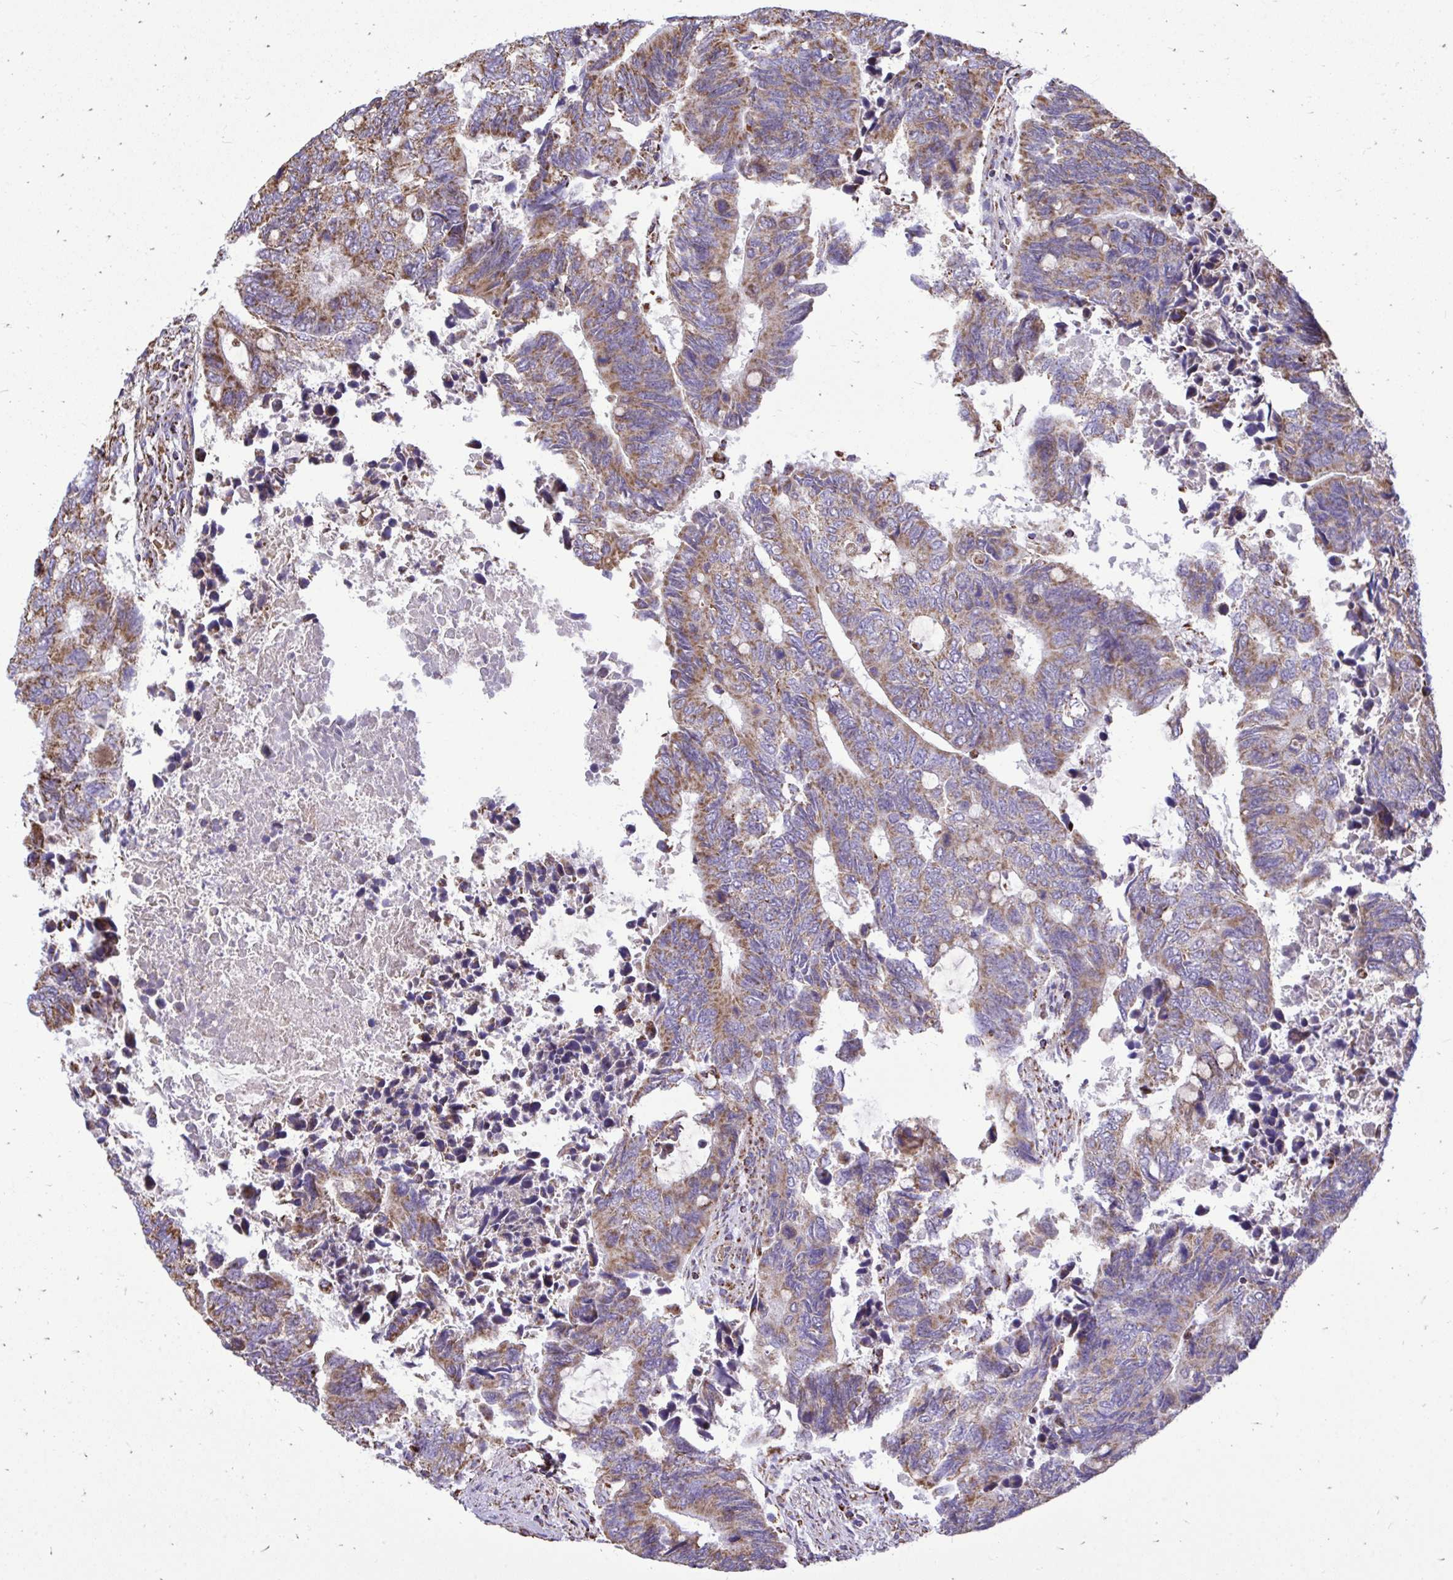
{"staining": {"intensity": "moderate", "quantity": ">75%", "location": "cytoplasmic/membranous"}, "tissue": "colorectal cancer", "cell_type": "Tumor cells", "image_type": "cancer", "snomed": [{"axis": "morphology", "description": "Adenocarcinoma, NOS"}, {"axis": "topography", "description": "Colon"}], "caption": "A photomicrograph of colorectal cancer stained for a protein reveals moderate cytoplasmic/membranous brown staining in tumor cells.", "gene": "UBE2C", "patient": {"sex": "male", "age": 87}}